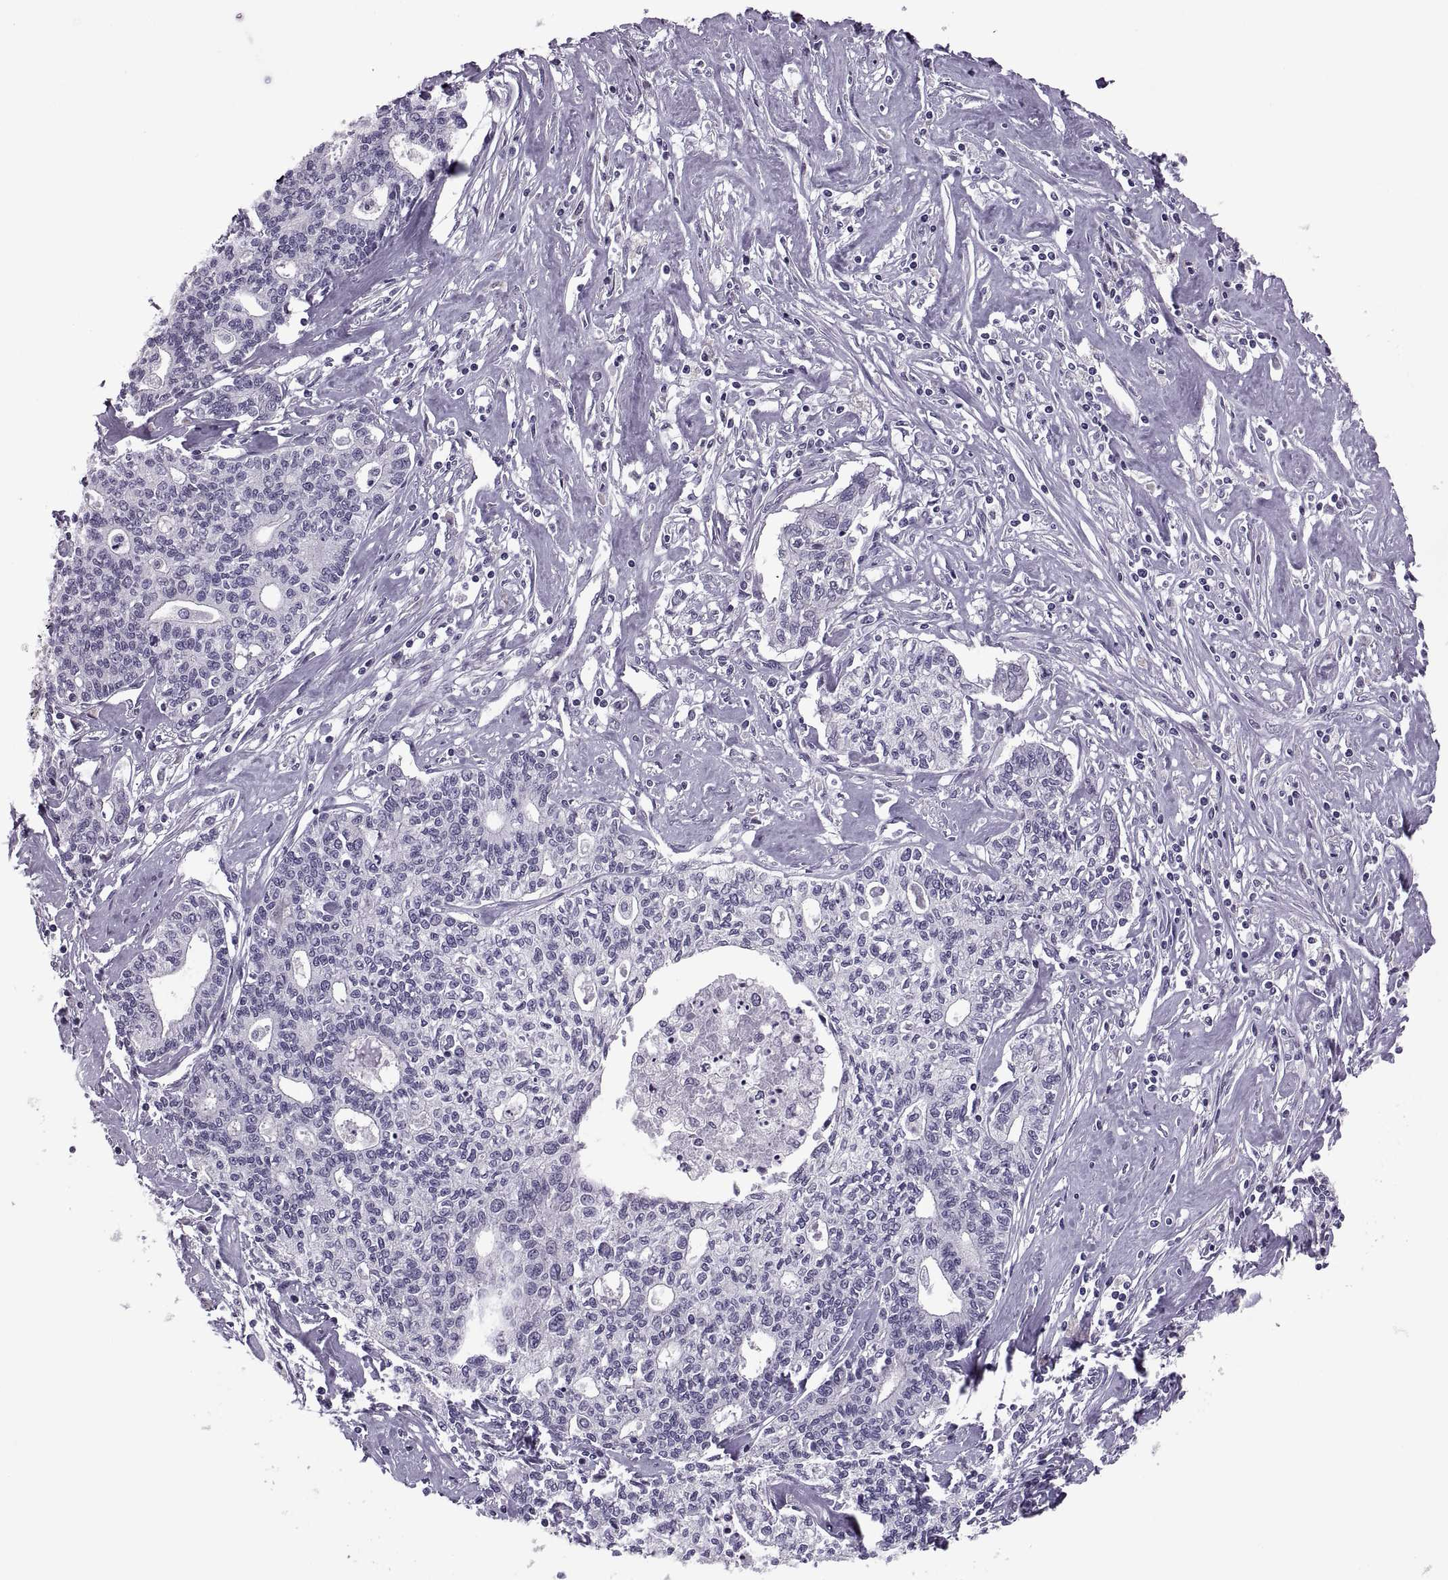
{"staining": {"intensity": "negative", "quantity": "none", "location": "none"}, "tissue": "liver cancer", "cell_type": "Tumor cells", "image_type": "cancer", "snomed": [{"axis": "morphology", "description": "Cholangiocarcinoma"}, {"axis": "topography", "description": "Liver"}], "caption": "This is a image of IHC staining of cholangiocarcinoma (liver), which shows no expression in tumor cells.", "gene": "SYNGR4", "patient": {"sex": "female", "age": 61}}